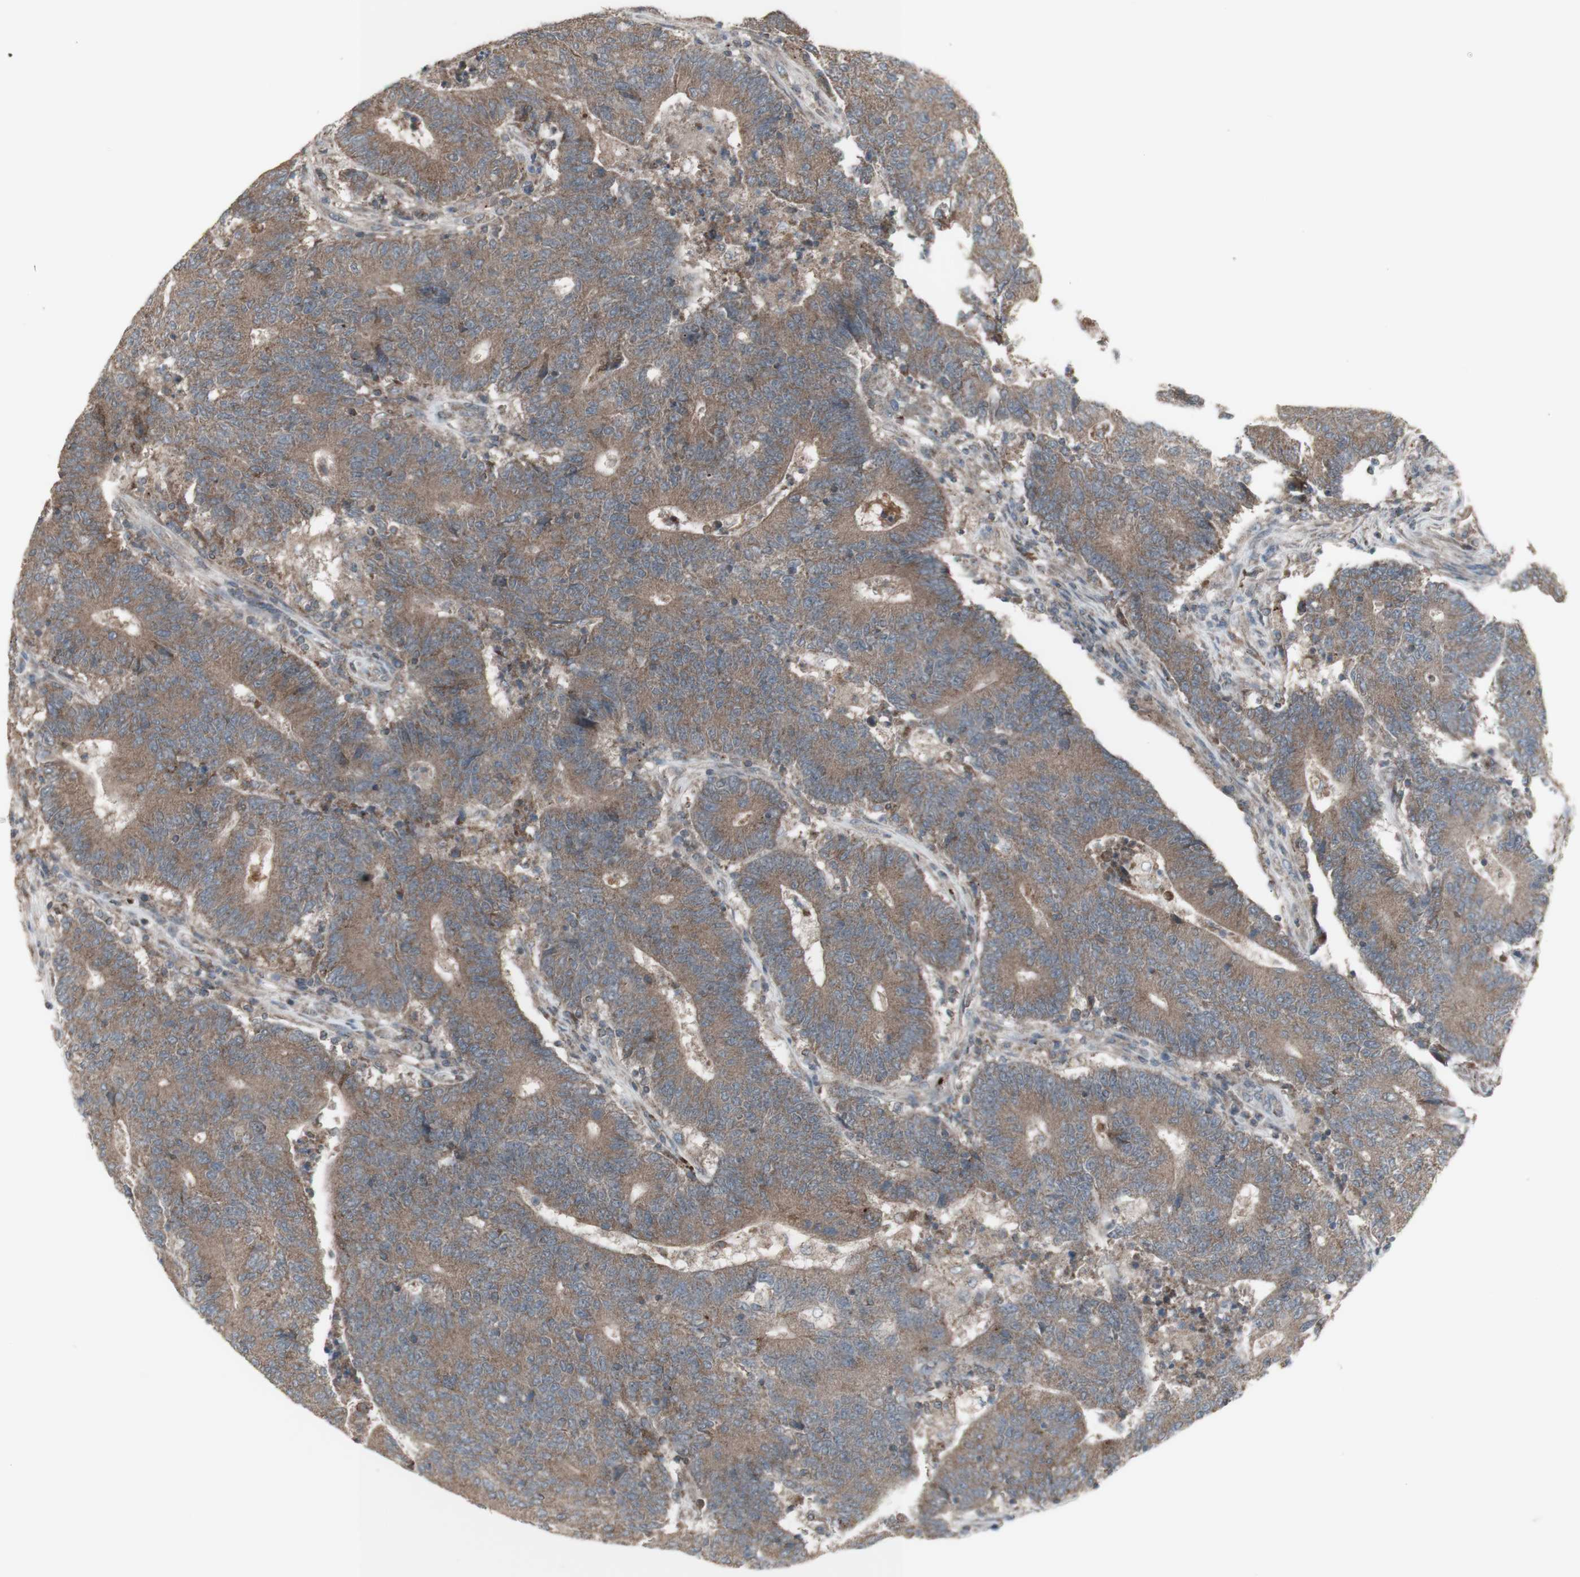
{"staining": {"intensity": "moderate", "quantity": ">75%", "location": "cytoplasmic/membranous"}, "tissue": "colorectal cancer", "cell_type": "Tumor cells", "image_type": "cancer", "snomed": [{"axis": "morphology", "description": "Normal tissue, NOS"}, {"axis": "morphology", "description": "Adenocarcinoma, NOS"}, {"axis": "topography", "description": "Colon"}], "caption": "High-magnification brightfield microscopy of colorectal cancer stained with DAB (brown) and counterstained with hematoxylin (blue). tumor cells exhibit moderate cytoplasmic/membranous positivity is seen in approximately>75% of cells.", "gene": "SHC1", "patient": {"sex": "female", "age": 75}}